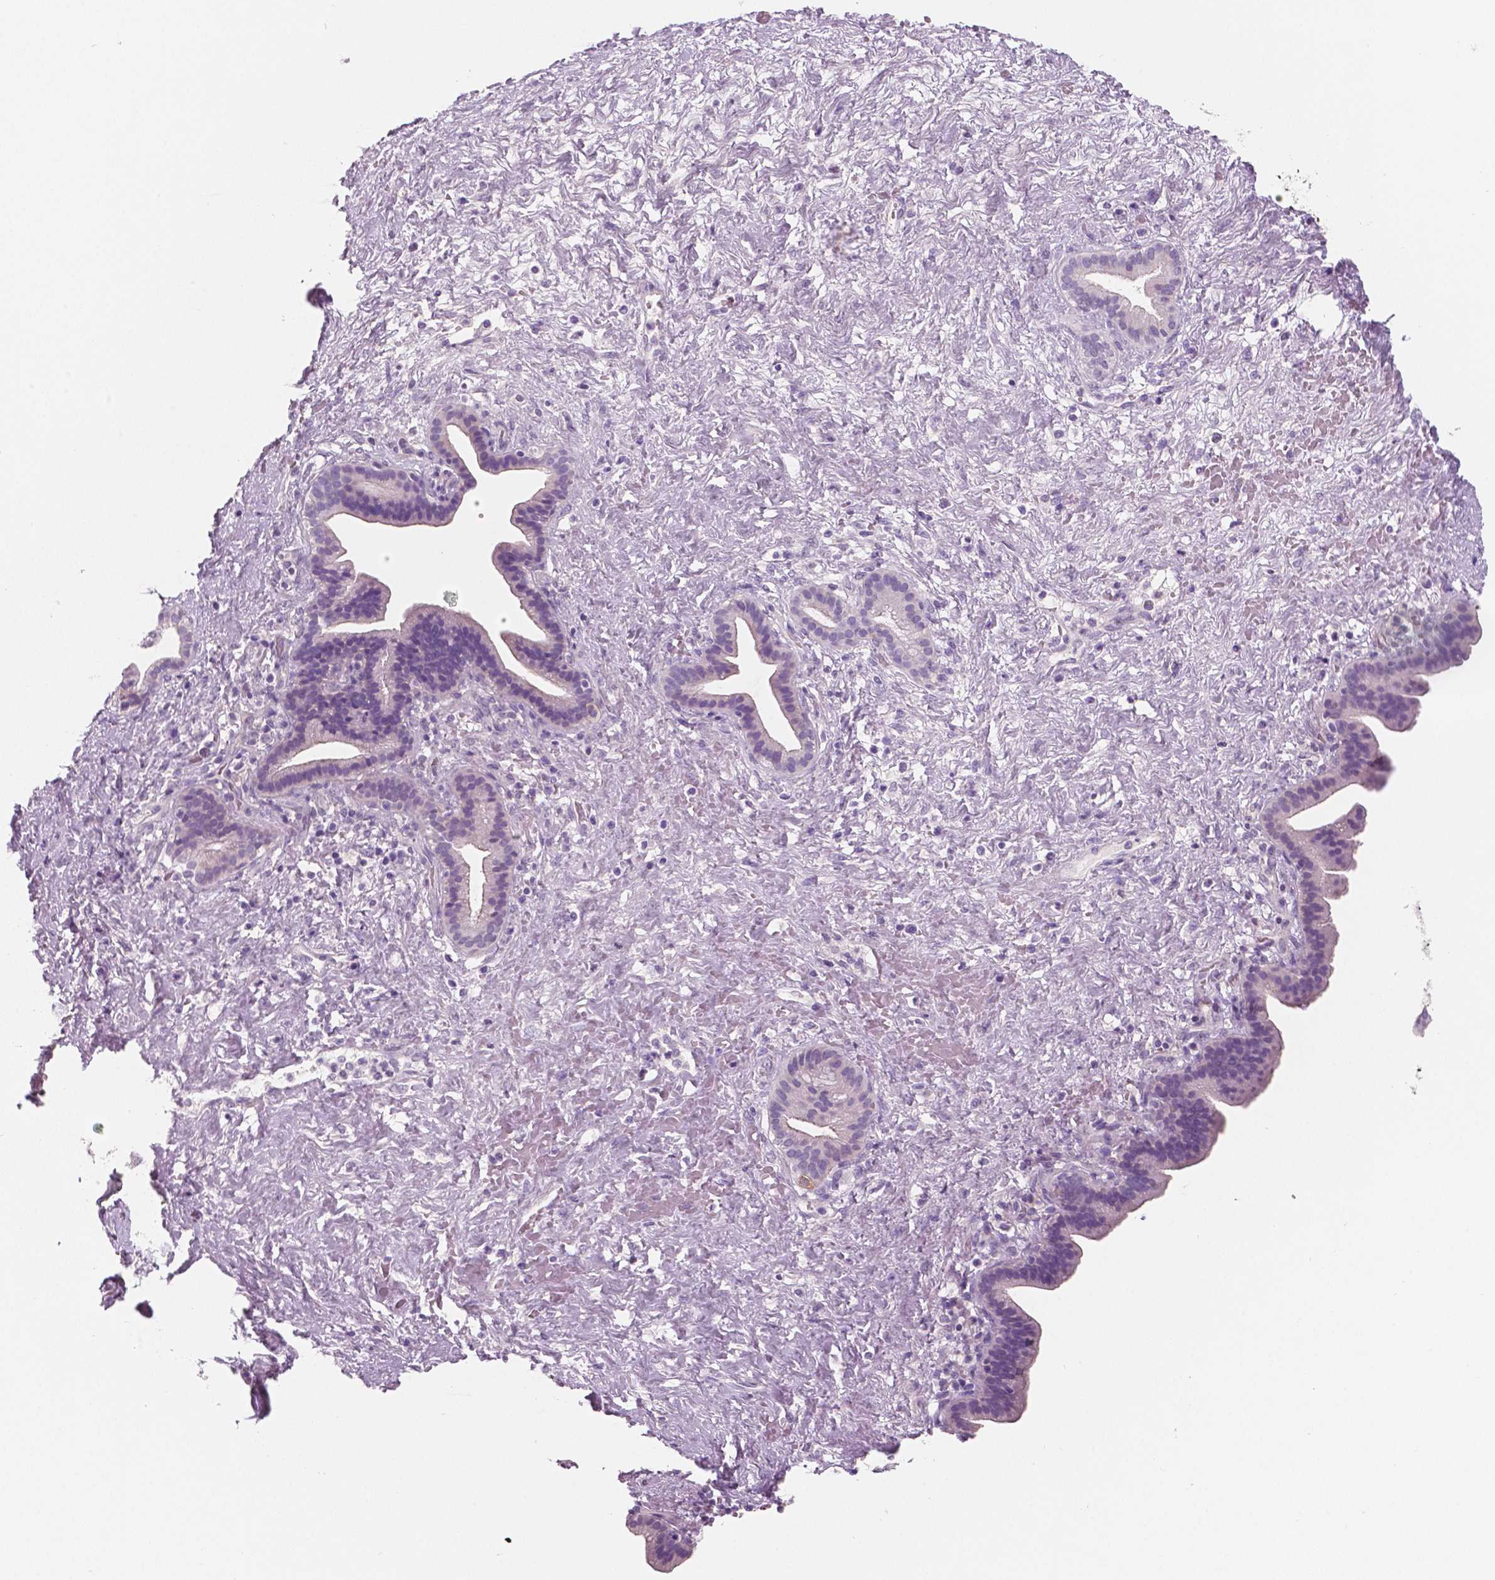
{"staining": {"intensity": "negative", "quantity": "none", "location": "none"}, "tissue": "pancreatic cancer", "cell_type": "Tumor cells", "image_type": "cancer", "snomed": [{"axis": "morphology", "description": "Adenocarcinoma, NOS"}, {"axis": "topography", "description": "Pancreas"}], "caption": "A micrograph of pancreatic adenocarcinoma stained for a protein displays no brown staining in tumor cells. (Stains: DAB (3,3'-diaminobenzidine) IHC with hematoxylin counter stain, Microscopy: brightfield microscopy at high magnification).", "gene": "NECAB2", "patient": {"sex": "male", "age": 44}}